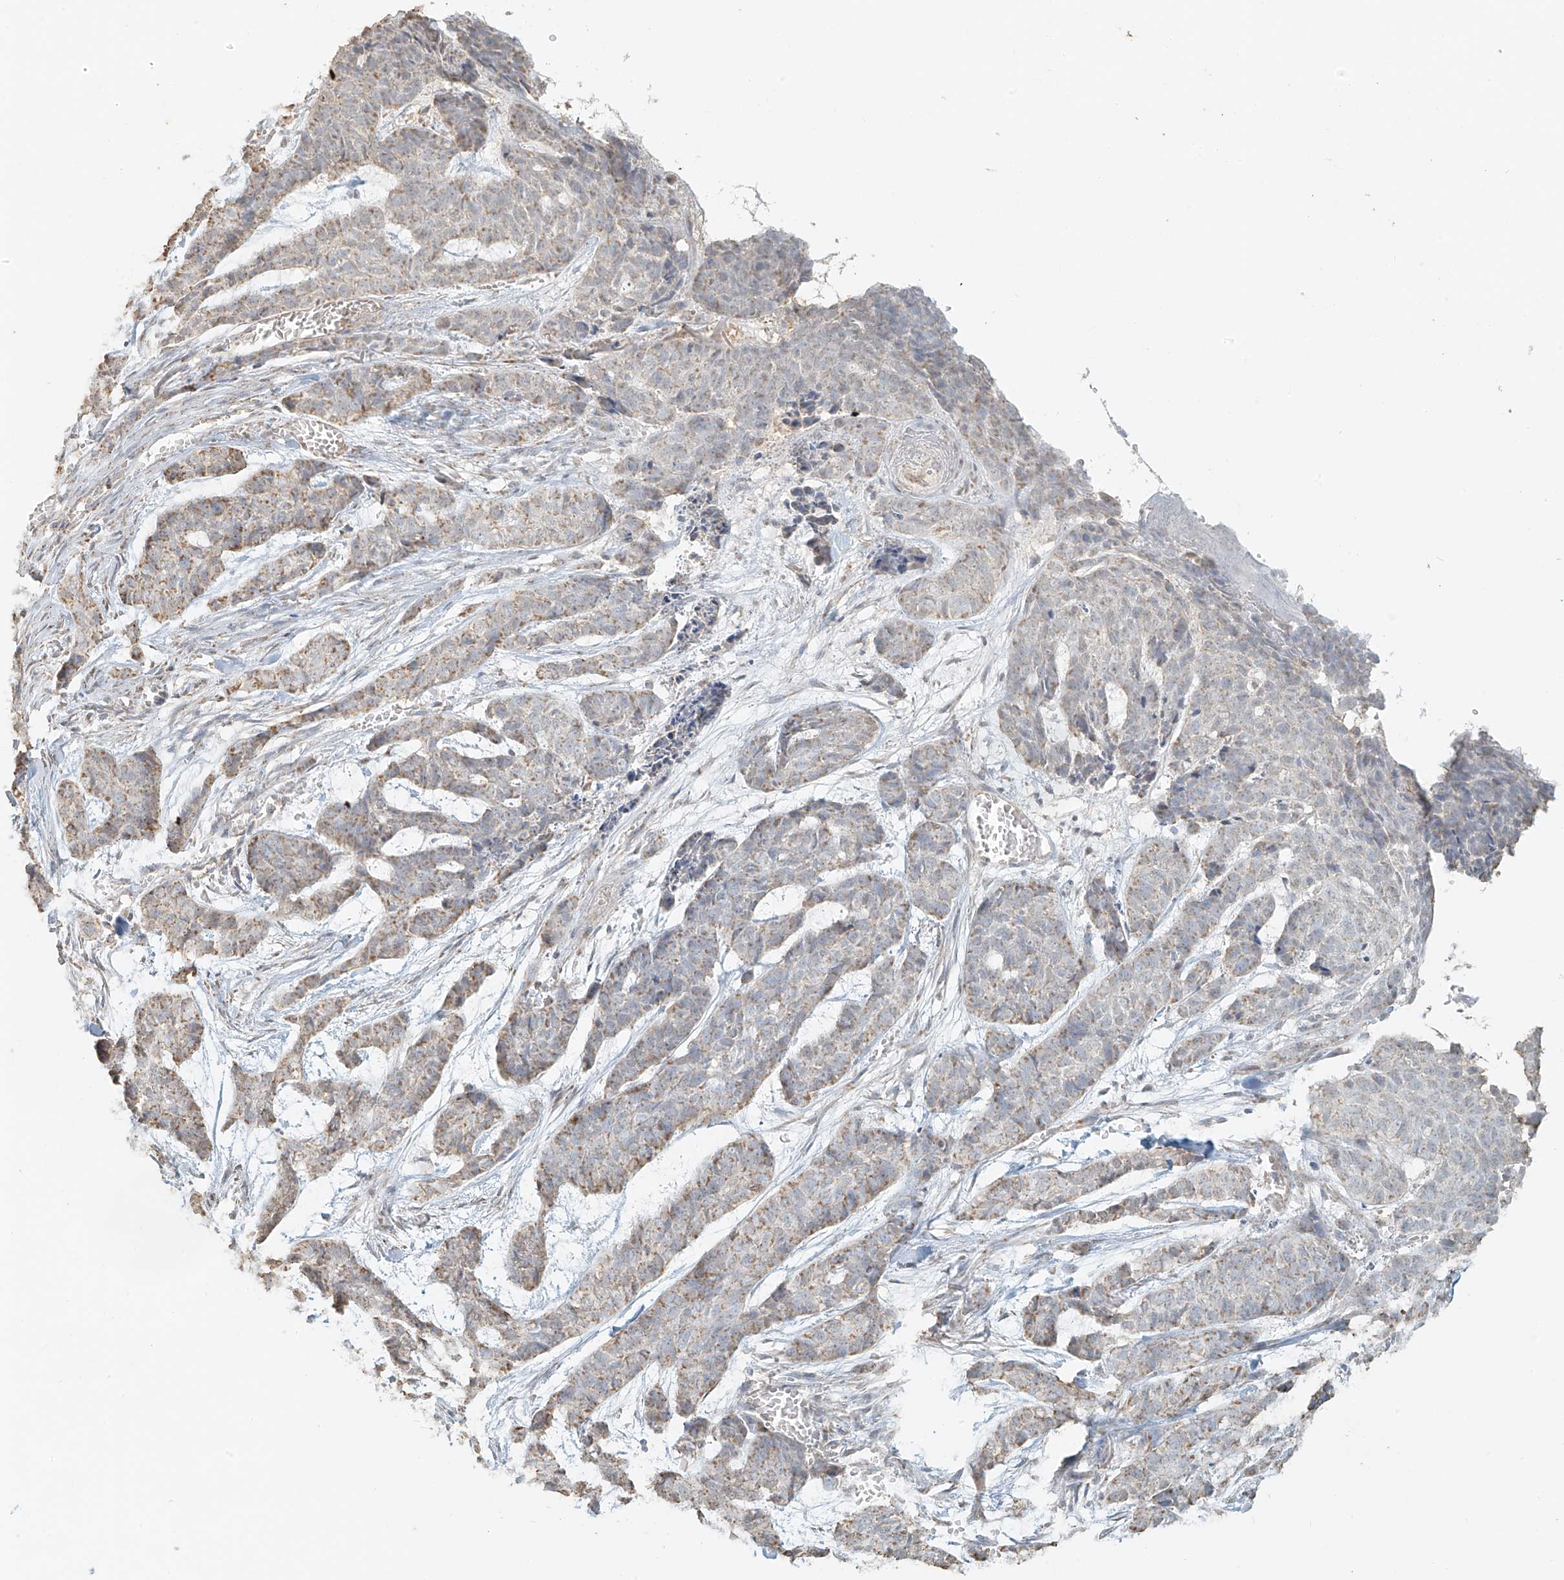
{"staining": {"intensity": "weak", "quantity": "25%-75%", "location": "cytoplasmic/membranous"}, "tissue": "skin cancer", "cell_type": "Tumor cells", "image_type": "cancer", "snomed": [{"axis": "morphology", "description": "Basal cell carcinoma"}, {"axis": "topography", "description": "Skin"}], "caption": "This is a photomicrograph of immunohistochemistry staining of skin basal cell carcinoma, which shows weak positivity in the cytoplasmic/membranous of tumor cells.", "gene": "MIPEP", "patient": {"sex": "female", "age": 64}}